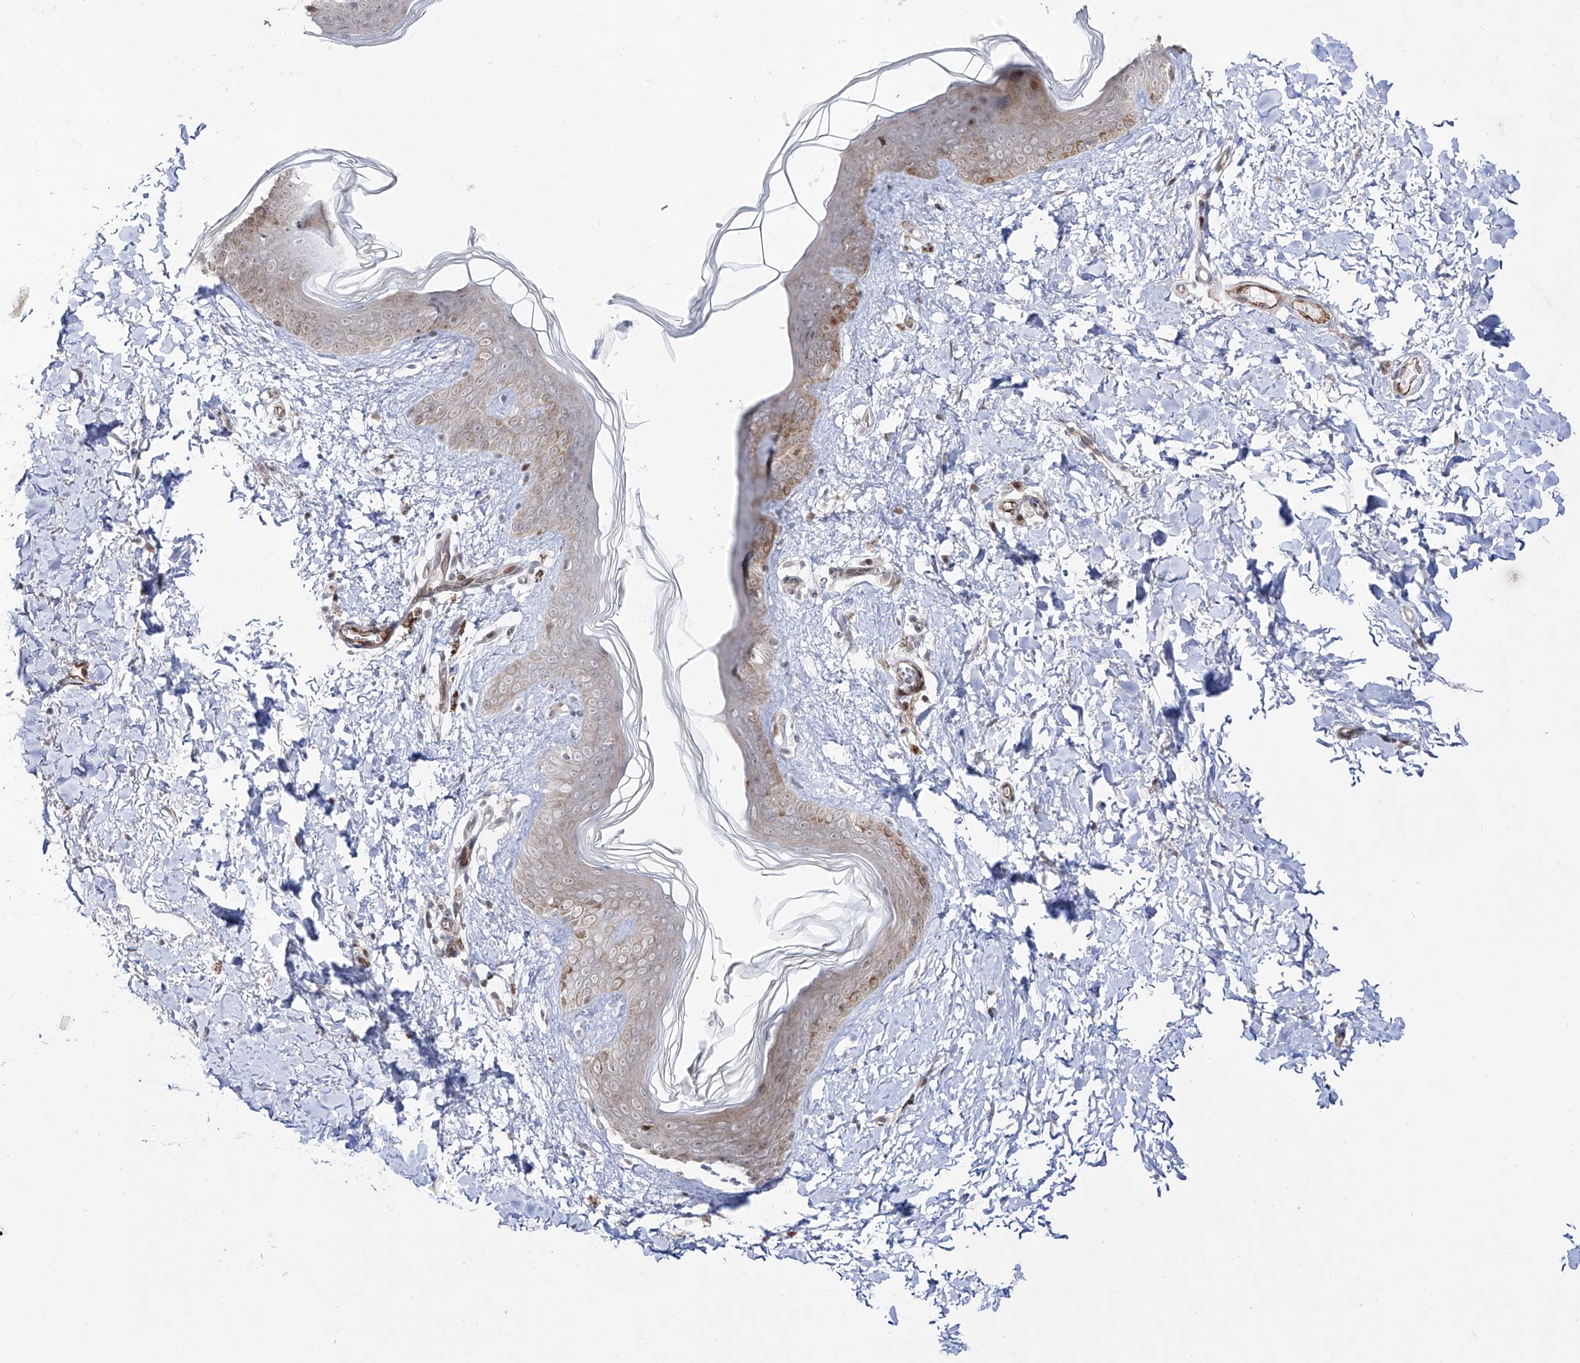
{"staining": {"intensity": "negative", "quantity": "none", "location": "none"}, "tissue": "skin", "cell_type": "Fibroblasts", "image_type": "normal", "snomed": [{"axis": "morphology", "description": "Normal tissue, NOS"}, {"axis": "topography", "description": "Skin"}], "caption": "IHC of benign human skin displays no staining in fibroblasts.", "gene": "ZNF180", "patient": {"sex": "female", "age": 46}}